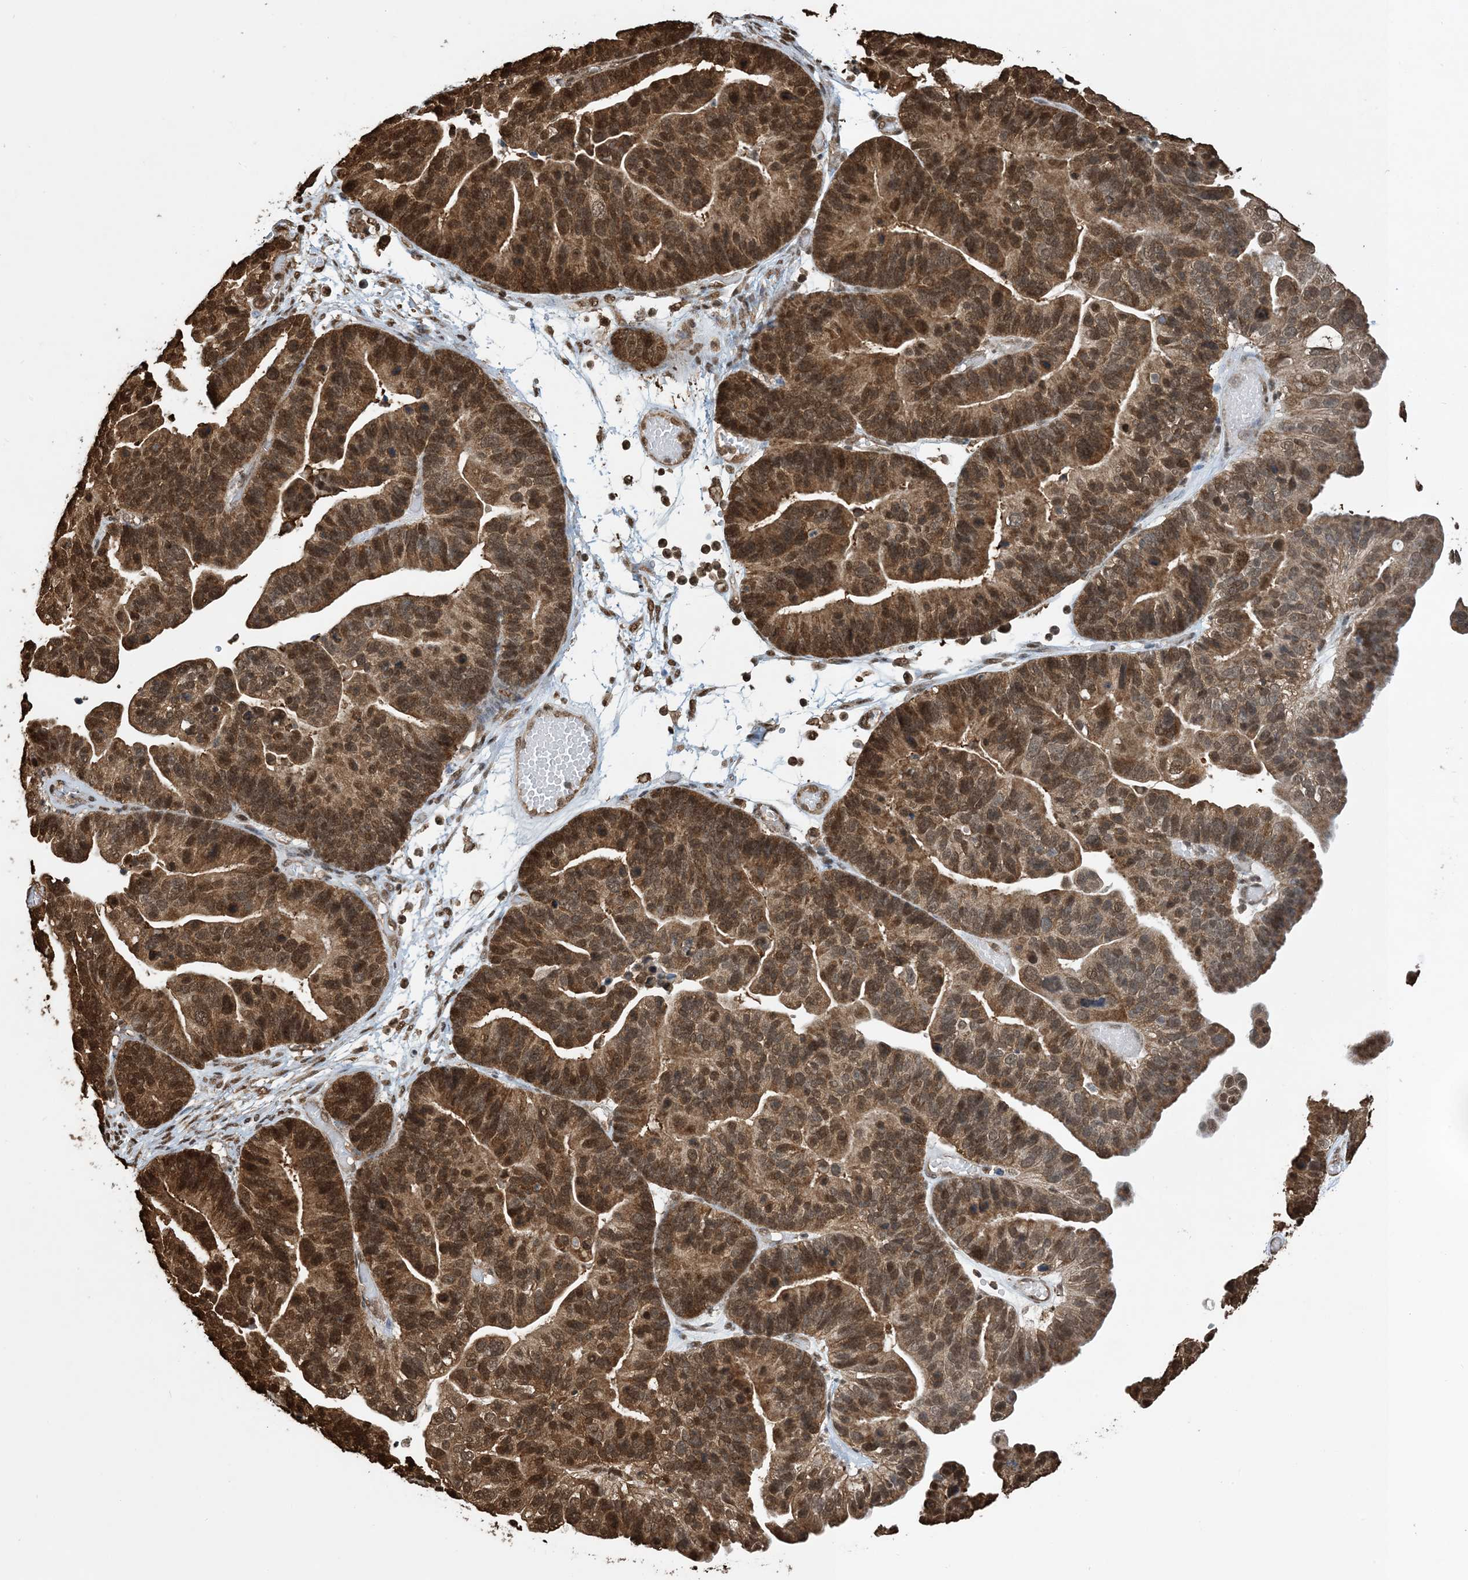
{"staining": {"intensity": "strong", "quantity": ">75%", "location": "cytoplasmic/membranous,nuclear"}, "tissue": "ovarian cancer", "cell_type": "Tumor cells", "image_type": "cancer", "snomed": [{"axis": "morphology", "description": "Cystadenocarcinoma, serous, NOS"}, {"axis": "topography", "description": "Ovary"}], "caption": "Immunohistochemistry (IHC) of human ovarian serous cystadenocarcinoma reveals high levels of strong cytoplasmic/membranous and nuclear expression in about >75% of tumor cells. Nuclei are stained in blue.", "gene": "HSPA1A", "patient": {"sex": "female", "age": 56}}